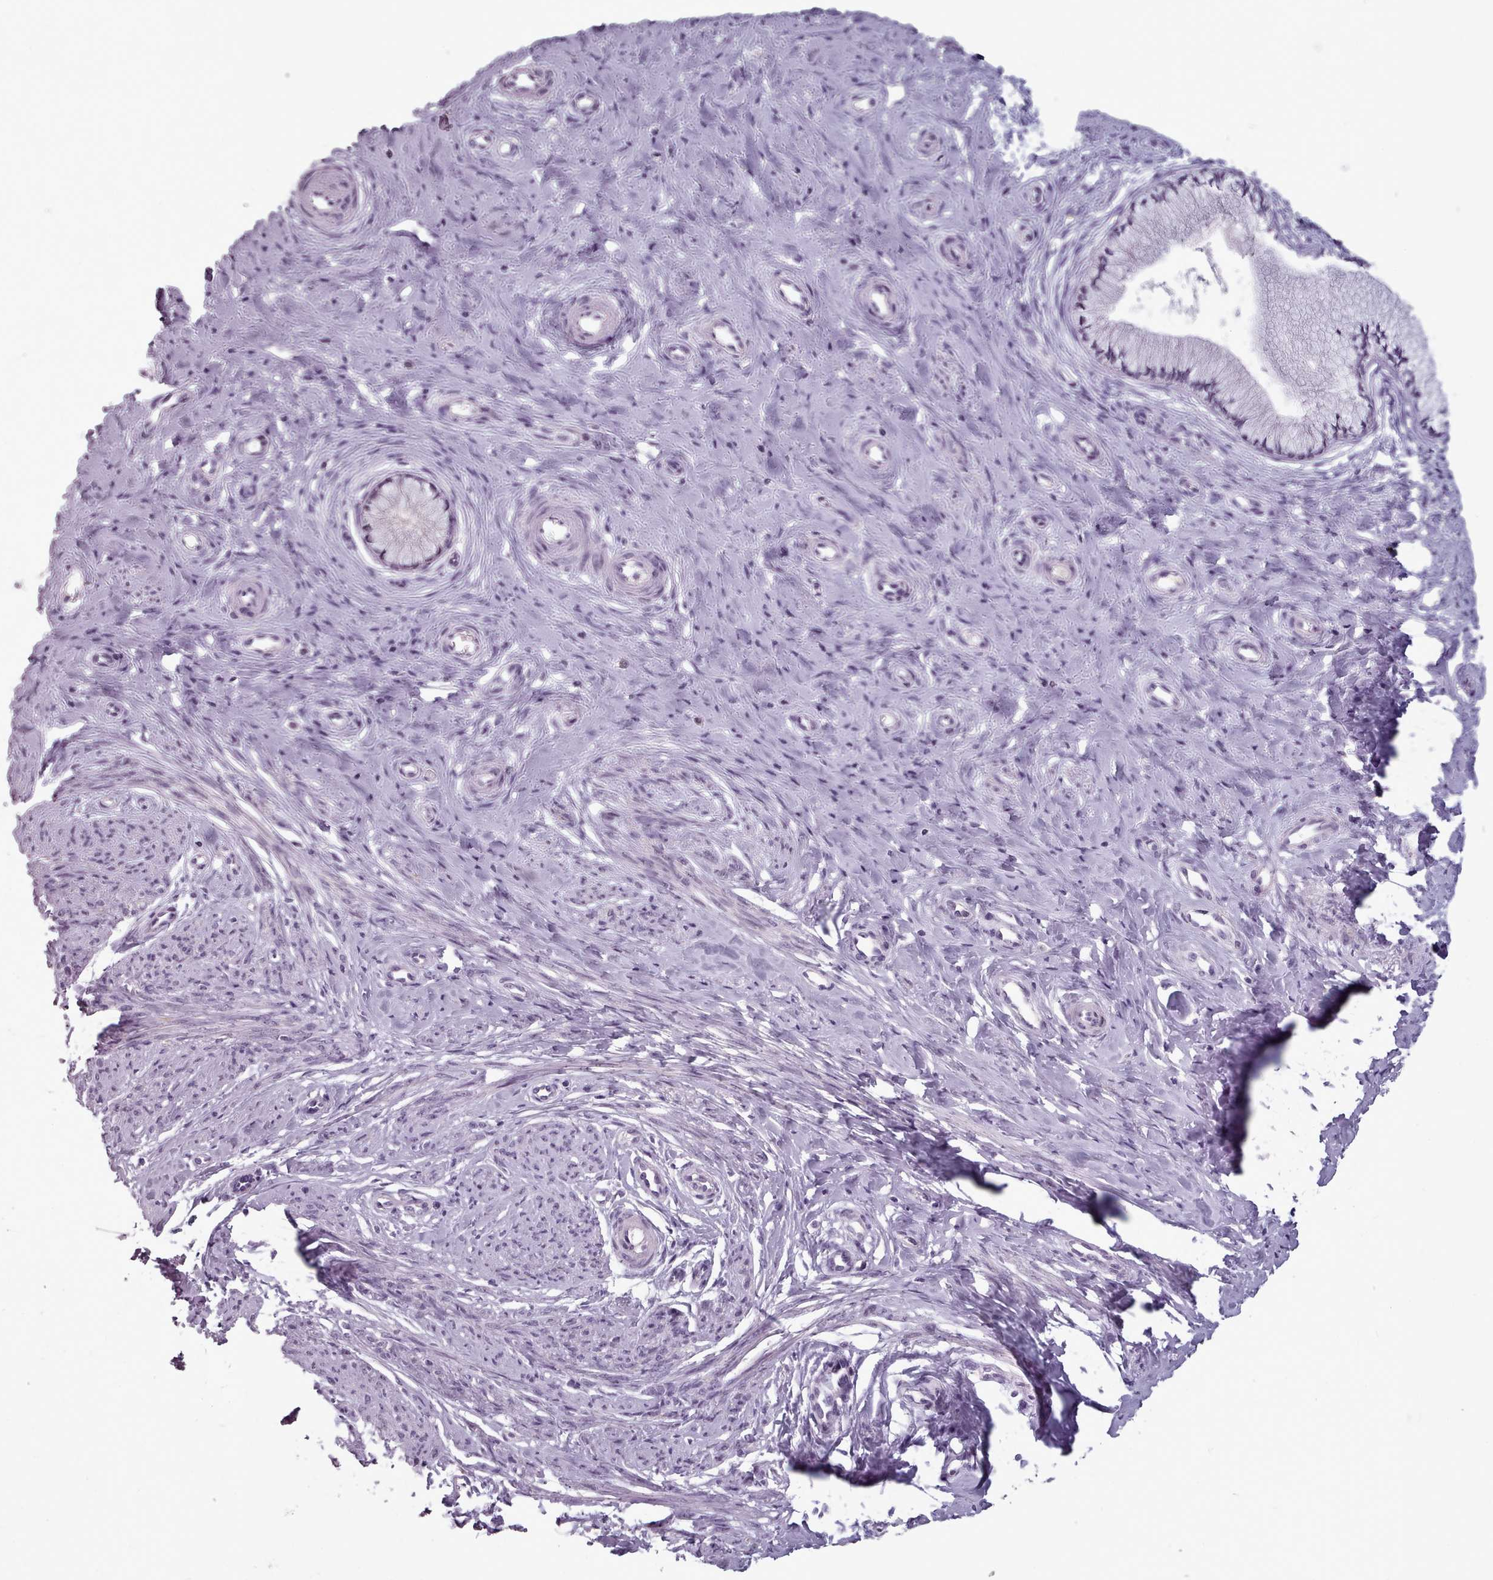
{"staining": {"intensity": "weak", "quantity": "25%-75%", "location": "cytoplasmic/membranous"}, "tissue": "cervix", "cell_type": "Glandular cells", "image_type": "normal", "snomed": [{"axis": "morphology", "description": "Normal tissue, NOS"}, {"axis": "topography", "description": "Cervix"}], "caption": "A brown stain shows weak cytoplasmic/membranous positivity of a protein in glandular cells of unremarkable cervix. (brown staining indicates protein expression, while blue staining denotes nuclei).", "gene": "PBX4", "patient": {"sex": "female", "age": 36}}